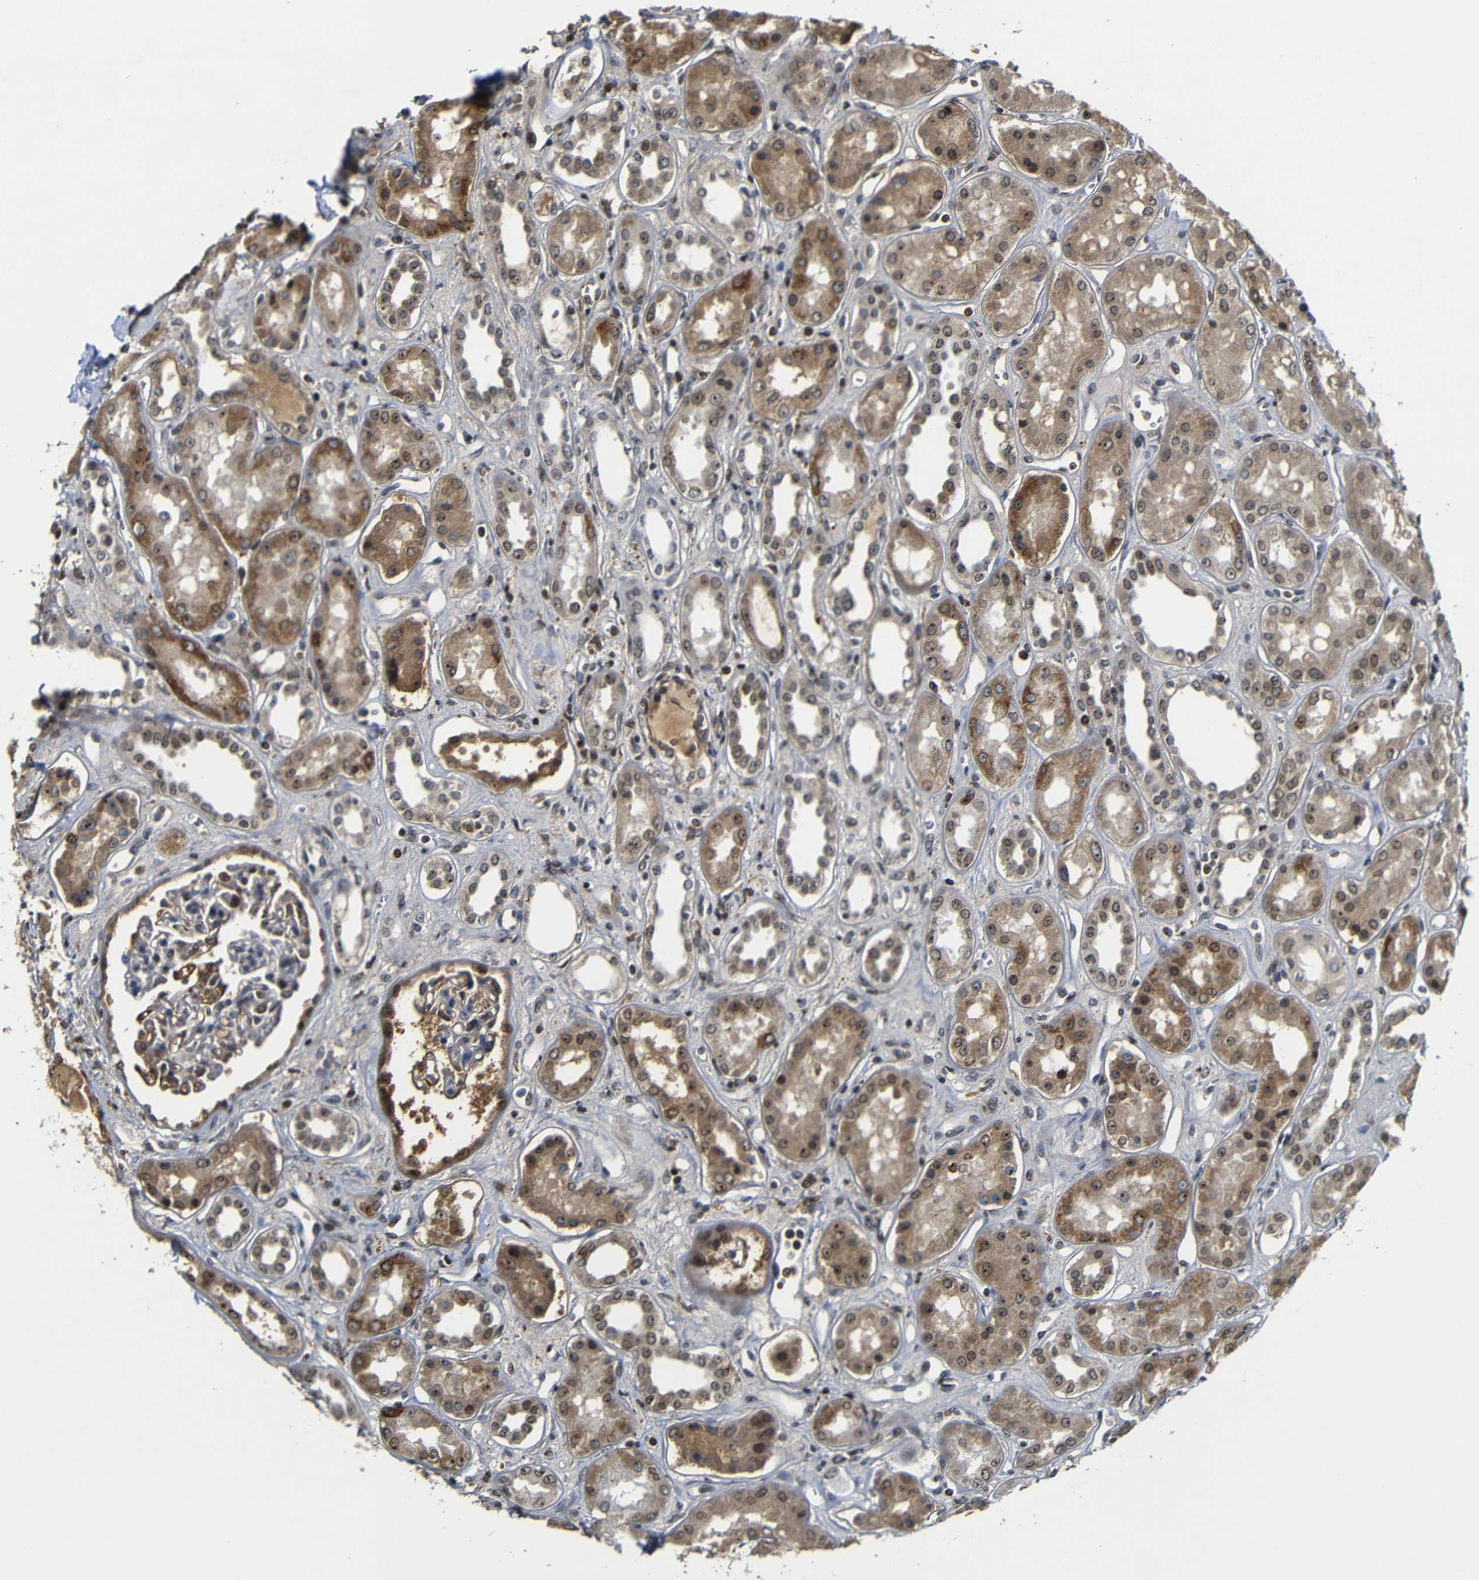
{"staining": {"intensity": "moderate", "quantity": "25%-75%", "location": "cytoplasmic/membranous"}, "tissue": "kidney", "cell_type": "Cells in glomeruli", "image_type": "normal", "snomed": [{"axis": "morphology", "description": "Normal tissue, NOS"}, {"axis": "topography", "description": "Kidney"}], "caption": "A histopathology image of kidney stained for a protein exhibits moderate cytoplasmic/membranous brown staining in cells in glomeruli.", "gene": "MYC", "patient": {"sex": "male", "age": 59}}